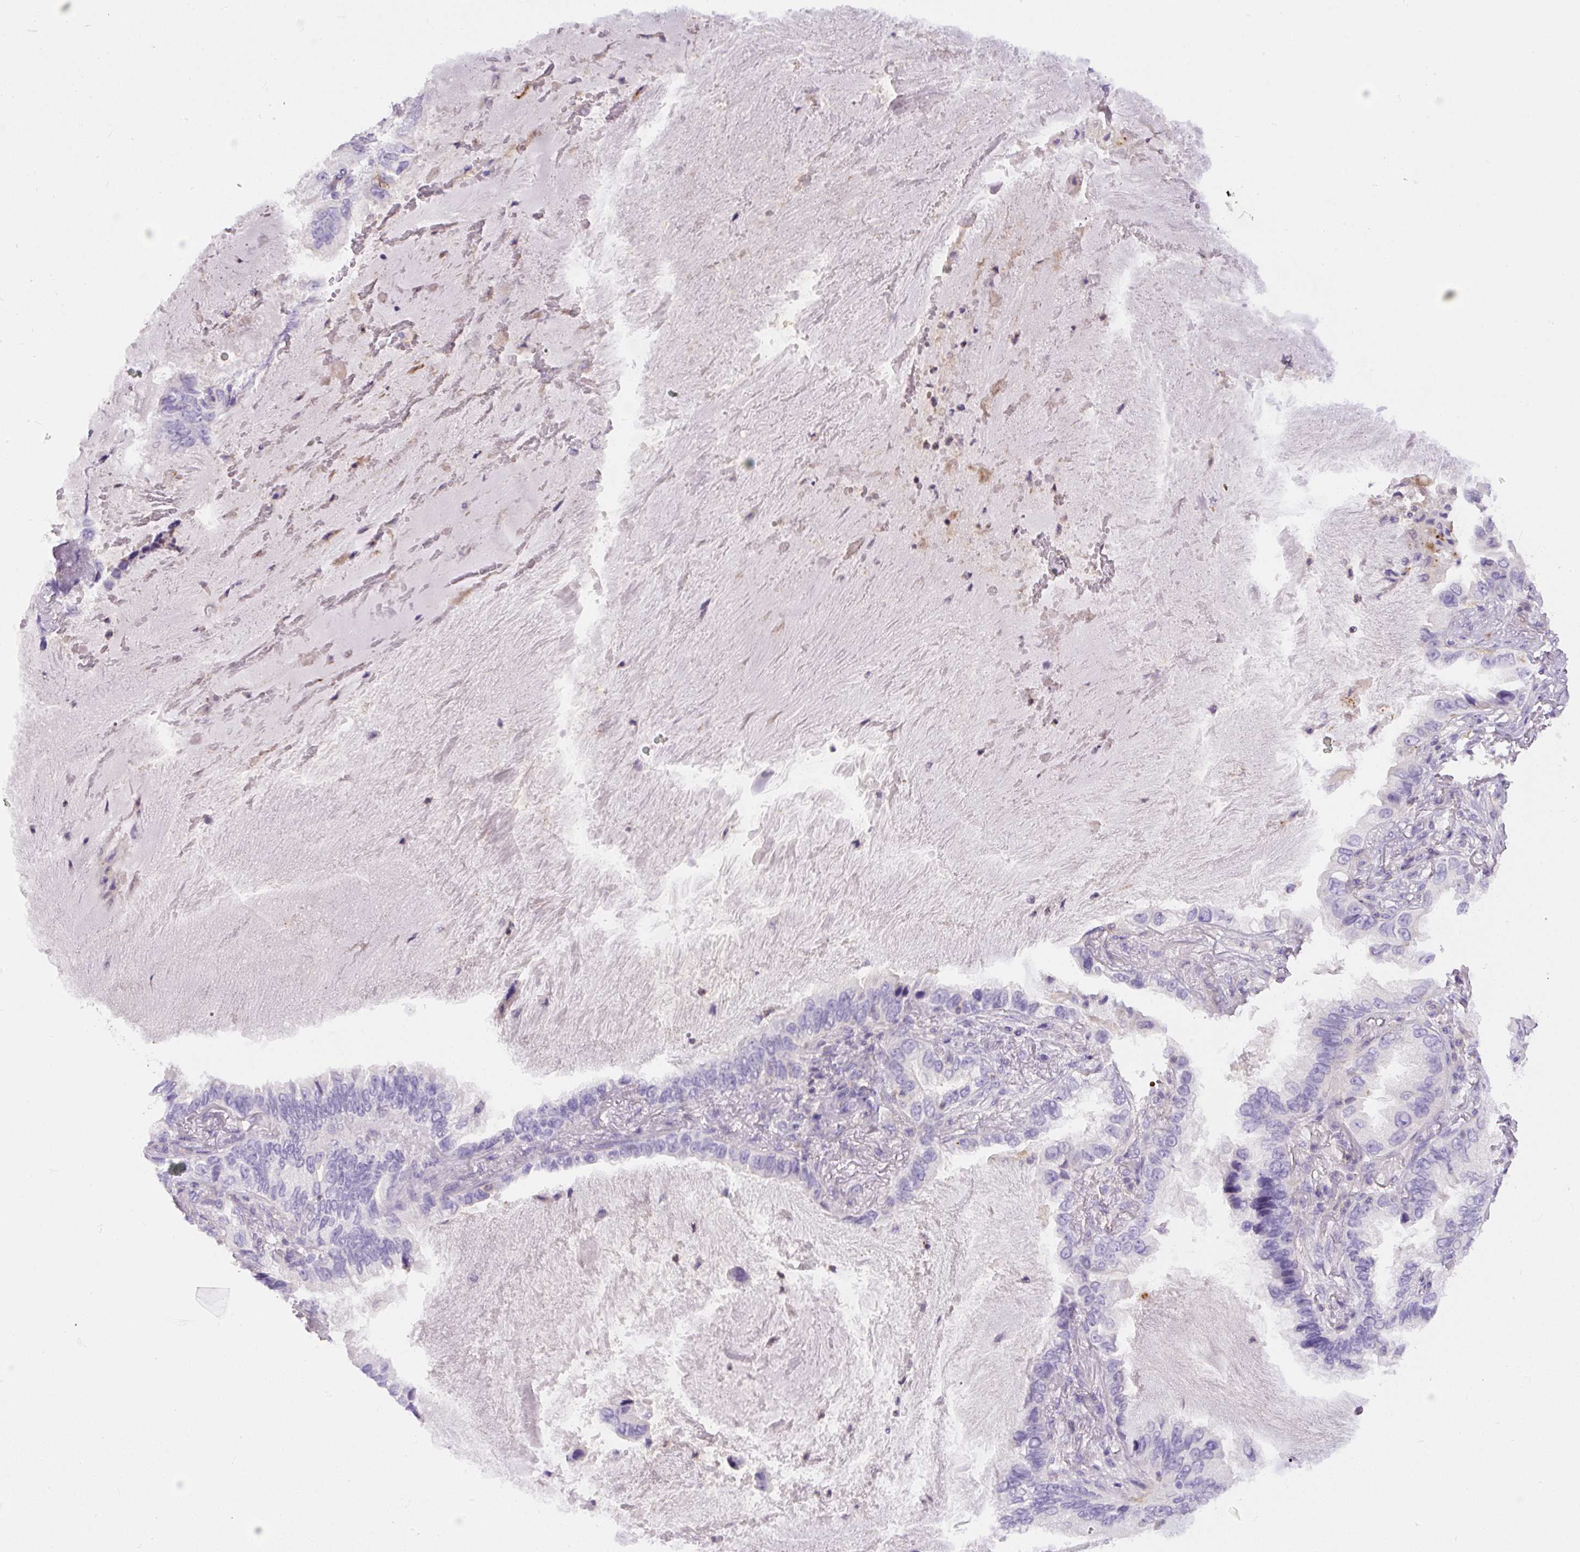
{"staining": {"intensity": "negative", "quantity": "none", "location": "none"}, "tissue": "lung cancer", "cell_type": "Tumor cells", "image_type": "cancer", "snomed": [{"axis": "morphology", "description": "Adenocarcinoma, NOS"}, {"axis": "topography", "description": "Lung"}], "caption": "An immunohistochemistry photomicrograph of lung cancer (adenocarcinoma) is shown. There is no staining in tumor cells of lung cancer (adenocarcinoma).", "gene": "PIP5KL1", "patient": {"sex": "female", "age": 69}}